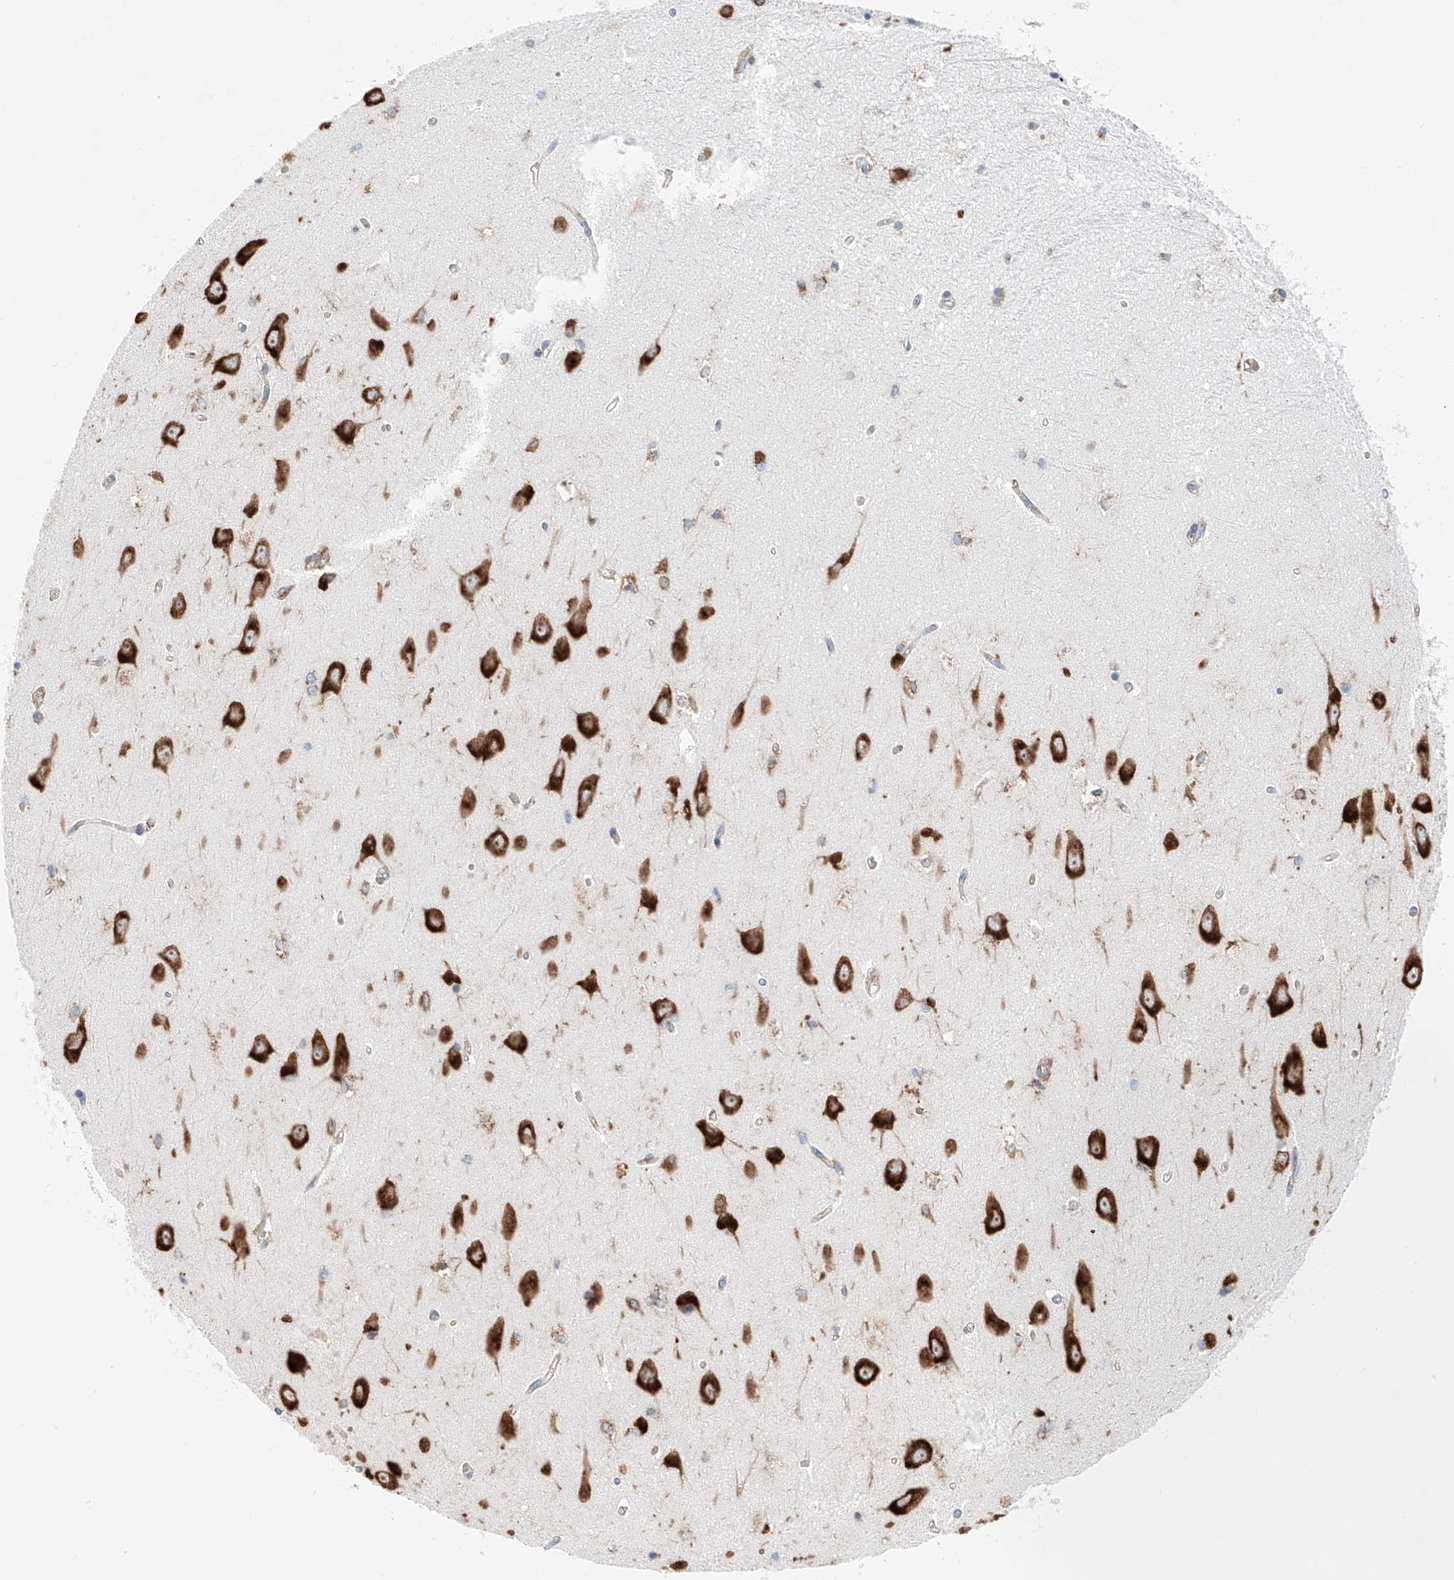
{"staining": {"intensity": "negative", "quantity": "none", "location": "none"}, "tissue": "hippocampus", "cell_type": "Glial cells", "image_type": "normal", "snomed": [{"axis": "morphology", "description": "Normal tissue, NOS"}, {"axis": "topography", "description": "Hippocampus"}], "caption": "High power microscopy histopathology image of an IHC micrograph of unremarkable hippocampus, revealing no significant positivity in glial cells.", "gene": "CRELD1", "patient": {"sex": "male", "age": 45}}